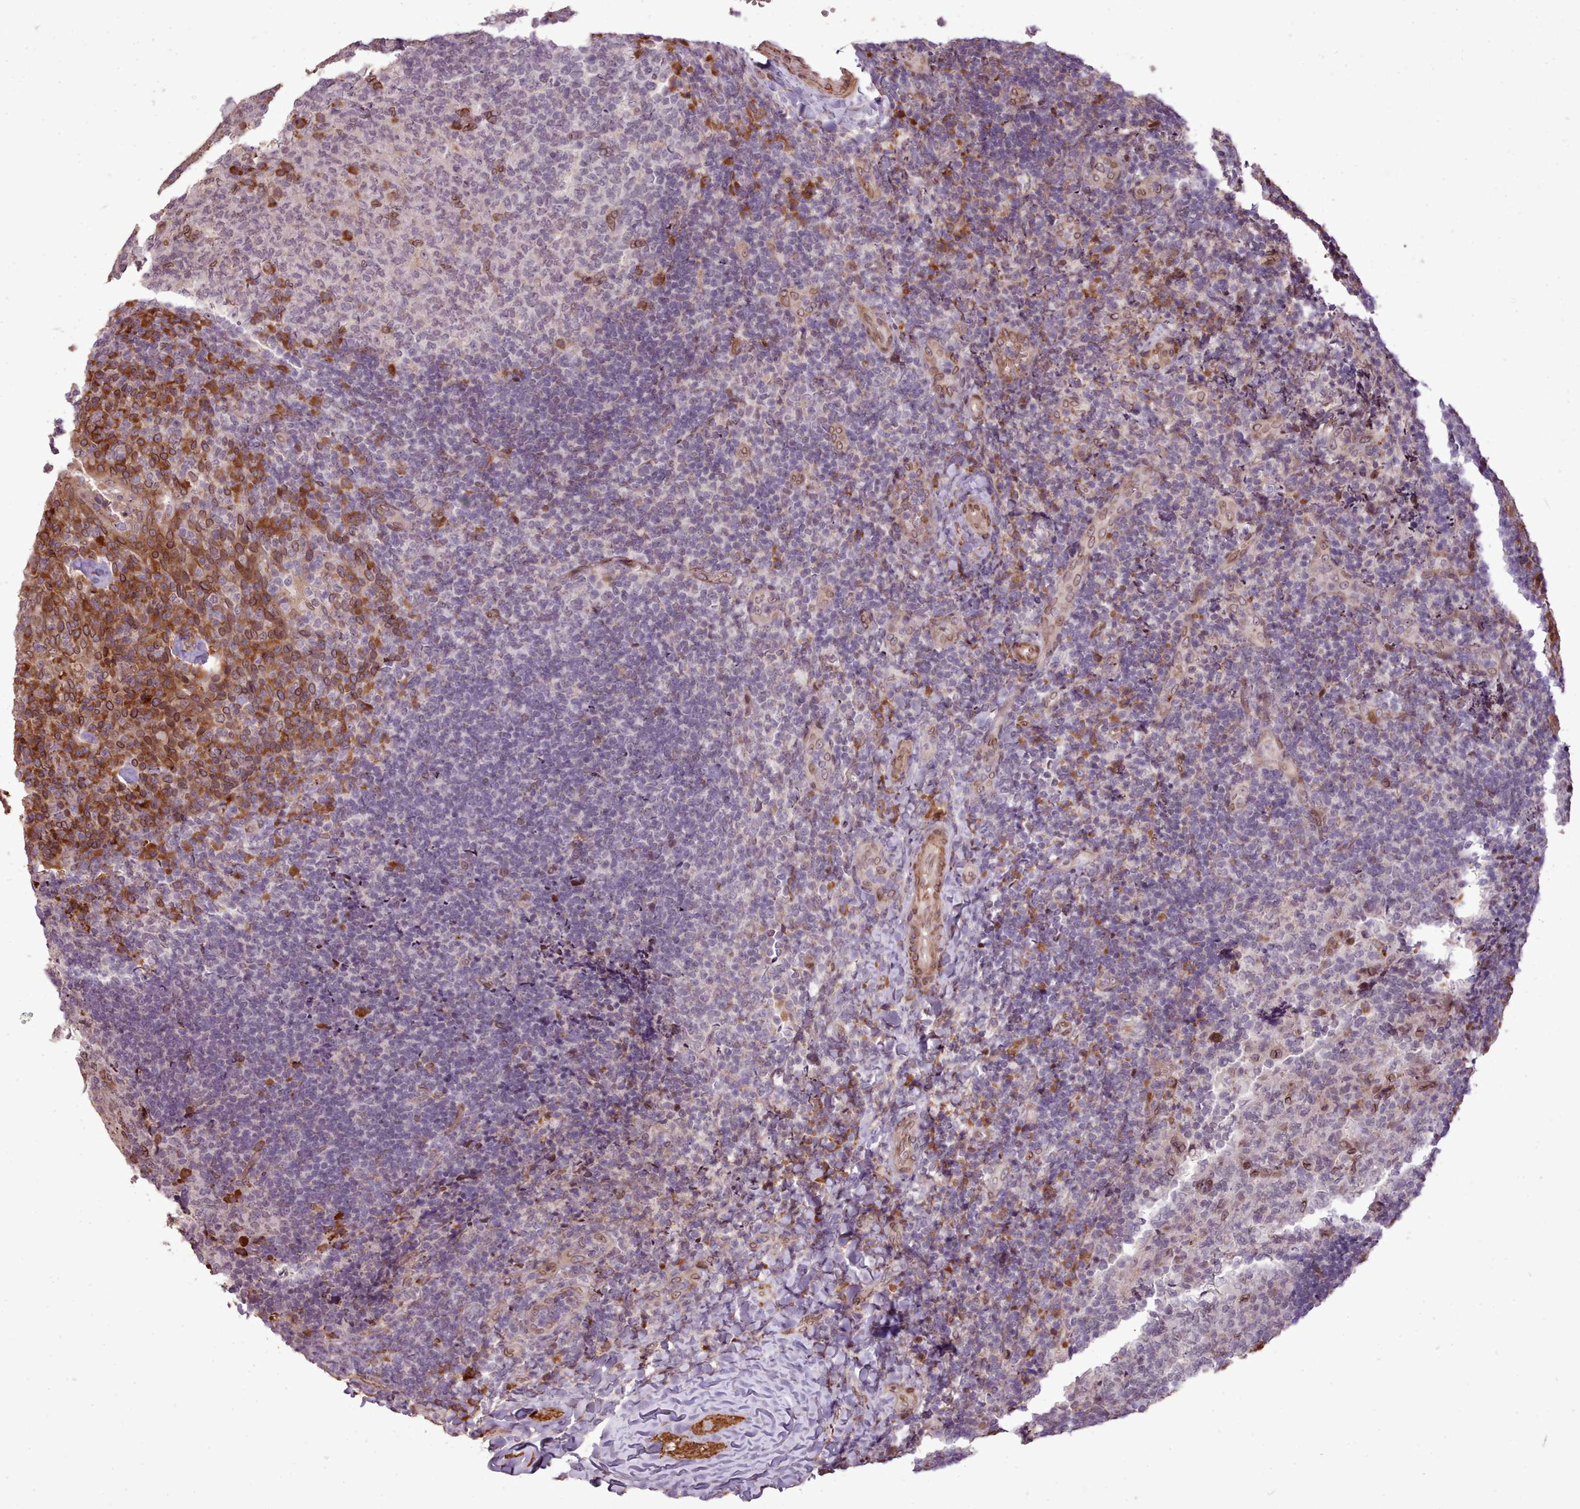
{"staining": {"intensity": "strong", "quantity": "<25%", "location": "cytoplasmic/membranous"}, "tissue": "tonsil", "cell_type": "Germinal center cells", "image_type": "normal", "snomed": [{"axis": "morphology", "description": "Normal tissue, NOS"}, {"axis": "topography", "description": "Tonsil"}], "caption": "IHC of normal human tonsil shows medium levels of strong cytoplasmic/membranous positivity in approximately <25% of germinal center cells.", "gene": "CABP1", "patient": {"sex": "female", "age": 10}}